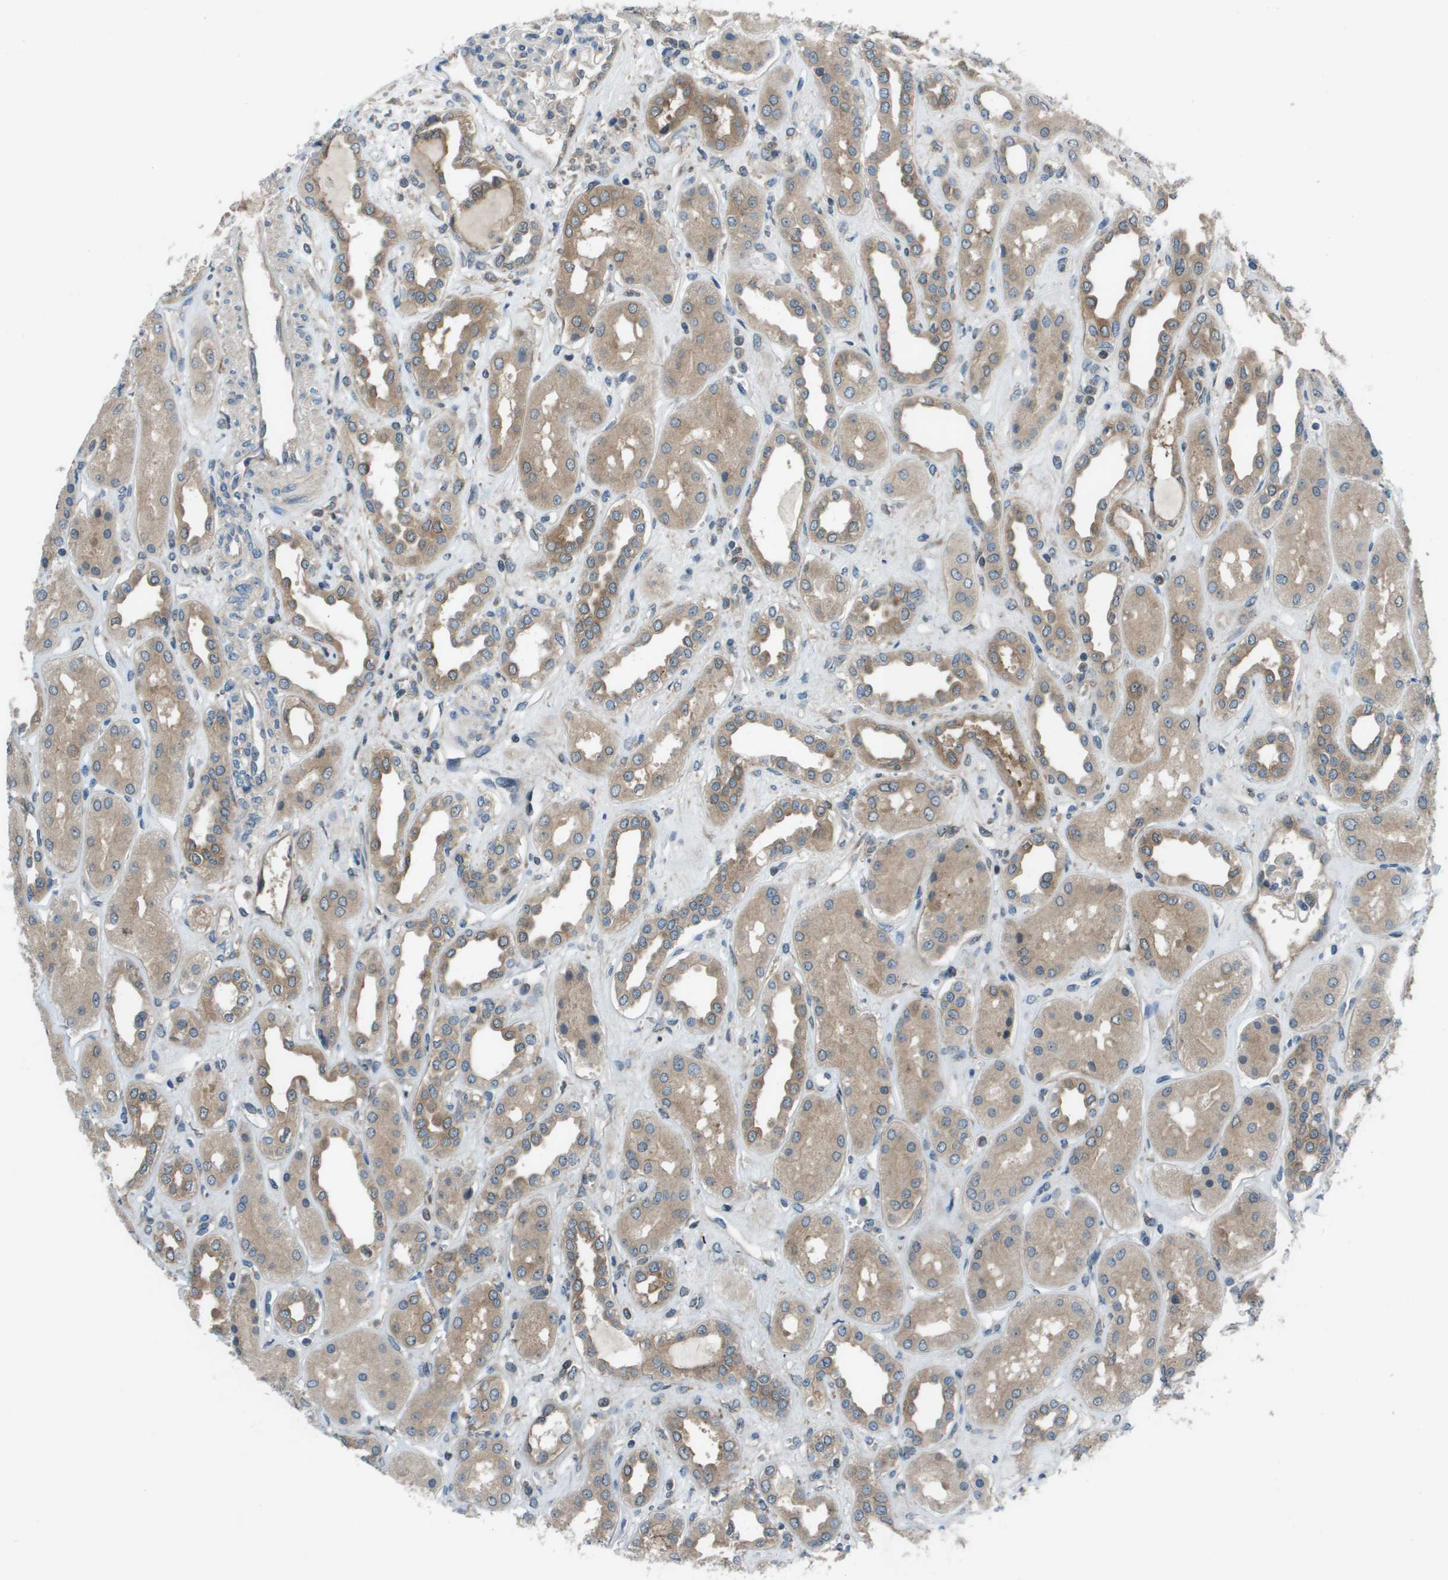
{"staining": {"intensity": "moderate", "quantity": "<25%", "location": "cytoplasmic/membranous"}, "tissue": "kidney", "cell_type": "Cells in glomeruli", "image_type": "normal", "snomed": [{"axis": "morphology", "description": "Normal tissue, NOS"}, {"axis": "topography", "description": "Kidney"}], "caption": "An immunohistochemistry histopathology image of benign tissue is shown. Protein staining in brown shows moderate cytoplasmic/membranous positivity in kidney within cells in glomeruli.", "gene": "ARFGAP2", "patient": {"sex": "male", "age": 59}}